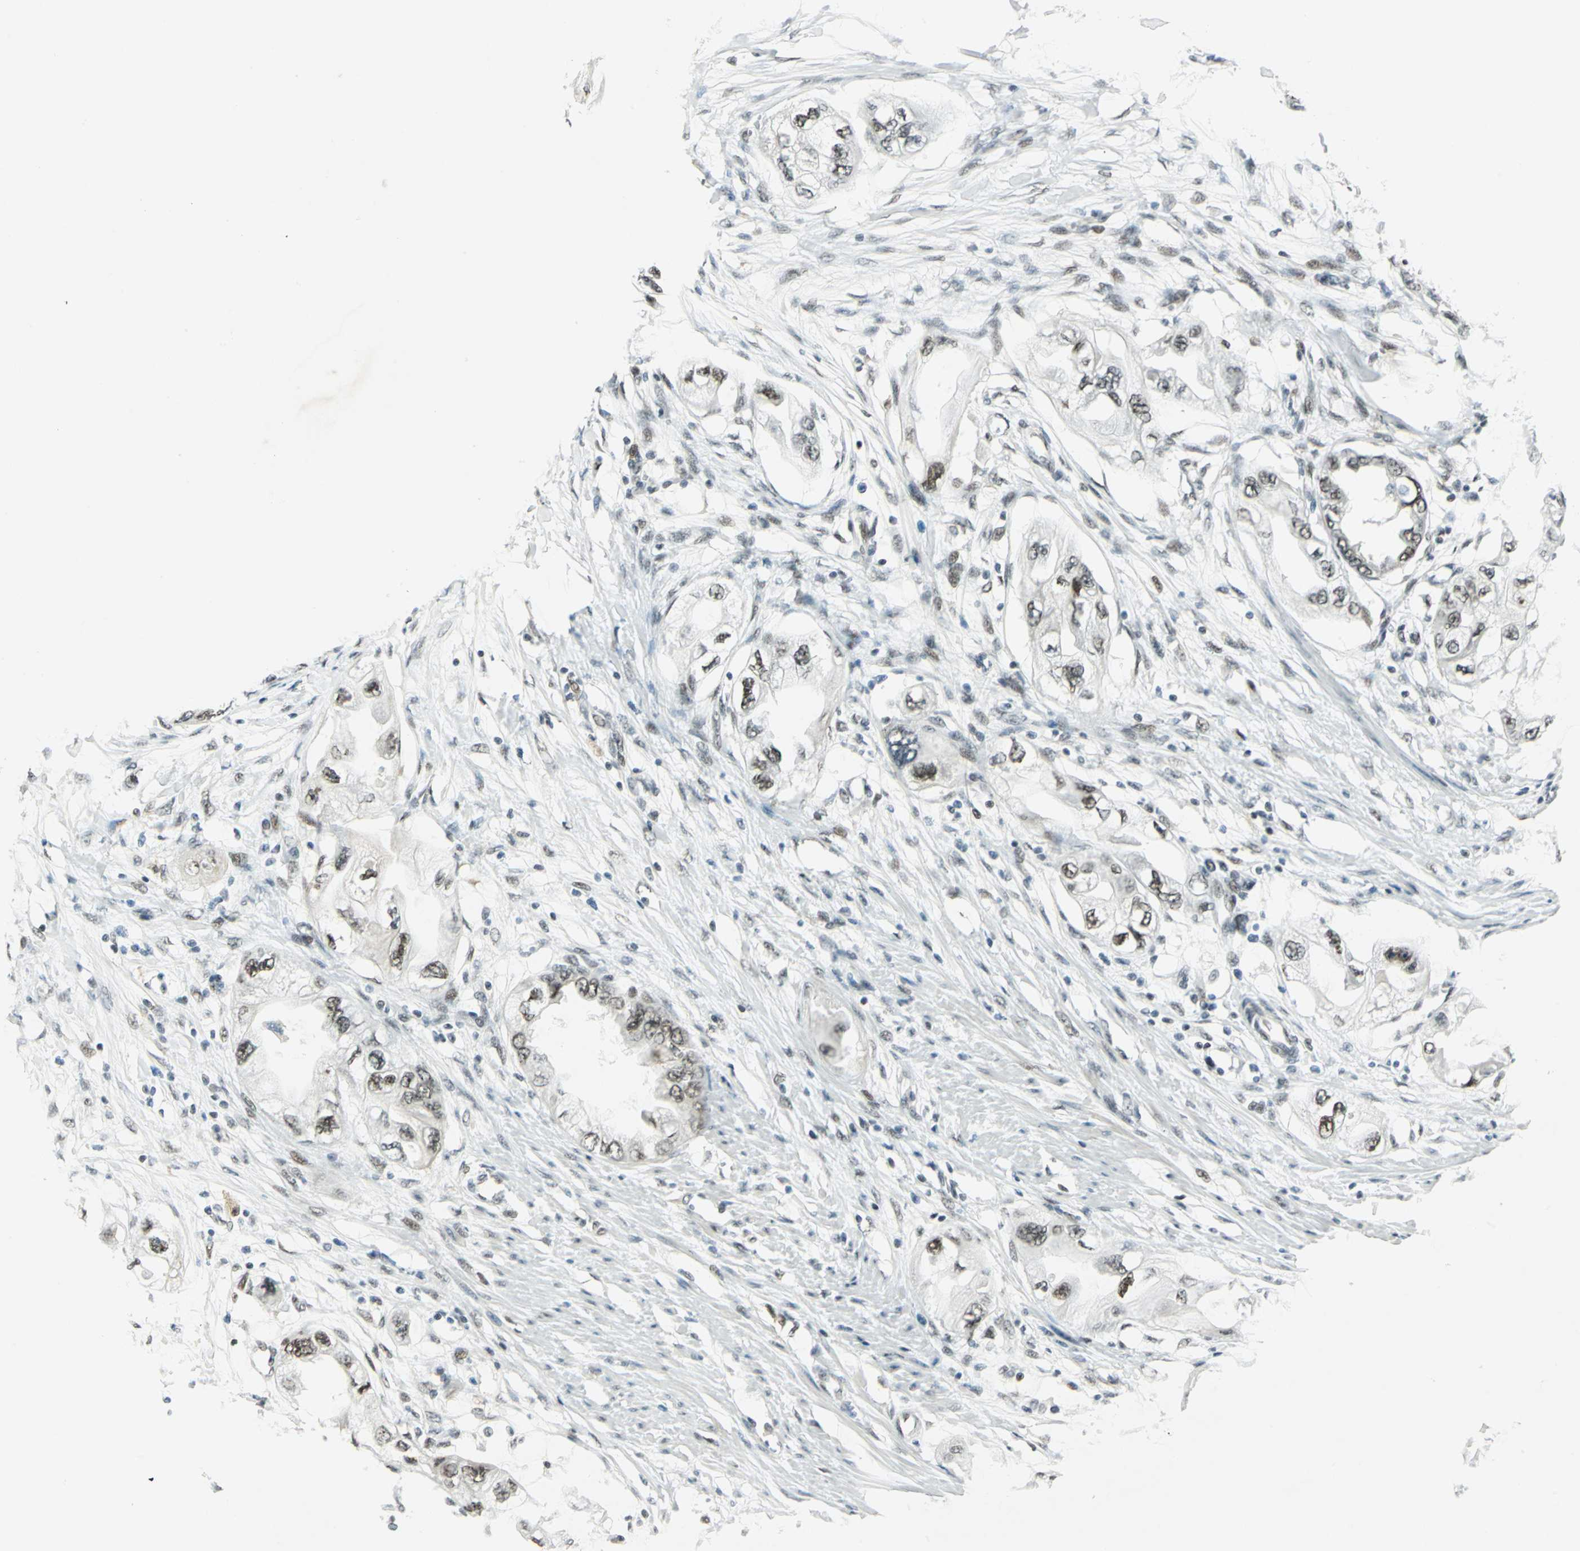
{"staining": {"intensity": "moderate", "quantity": "25%-75%", "location": "nuclear"}, "tissue": "endometrial cancer", "cell_type": "Tumor cells", "image_type": "cancer", "snomed": [{"axis": "morphology", "description": "Adenocarcinoma, NOS"}, {"axis": "topography", "description": "Endometrium"}], "caption": "The immunohistochemical stain highlights moderate nuclear expression in tumor cells of endometrial cancer (adenocarcinoma) tissue. (DAB (3,3'-diaminobenzidine) IHC, brown staining for protein, blue staining for nuclei).", "gene": "MTMR10", "patient": {"sex": "female", "age": 67}}